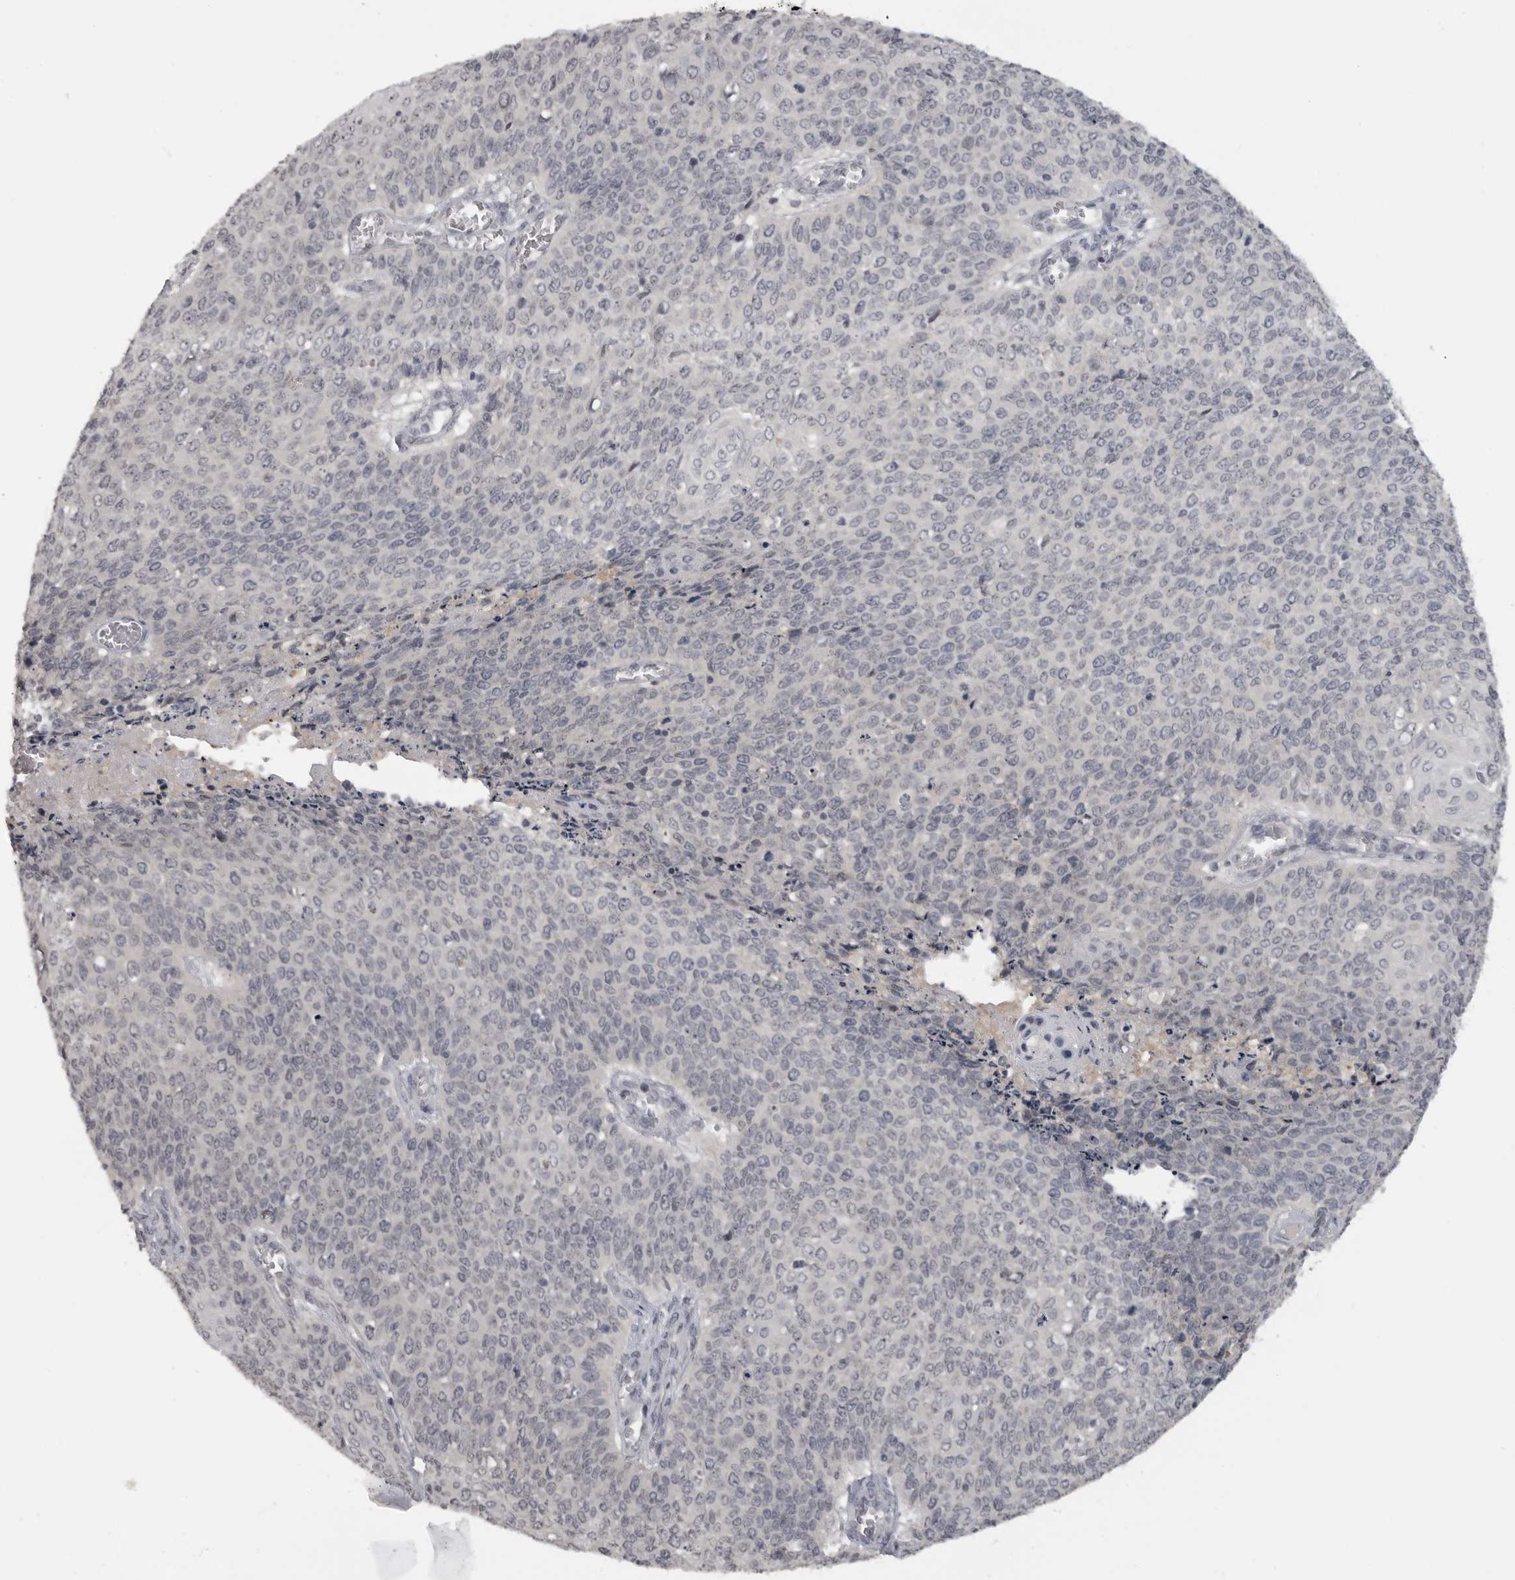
{"staining": {"intensity": "negative", "quantity": "none", "location": "none"}, "tissue": "cervical cancer", "cell_type": "Tumor cells", "image_type": "cancer", "snomed": [{"axis": "morphology", "description": "Squamous cell carcinoma, NOS"}, {"axis": "topography", "description": "Cervix"}], "caption": "Immunohistochemical staining of squamous cell carcinoma (cervical) shows no significant positivity in tumor cells. (DAB immunohistochemistry visualized using brightfield microscopy, high magnification).", "gene": "MRTO4", "patient": {"sex": "female", "age": 39}}